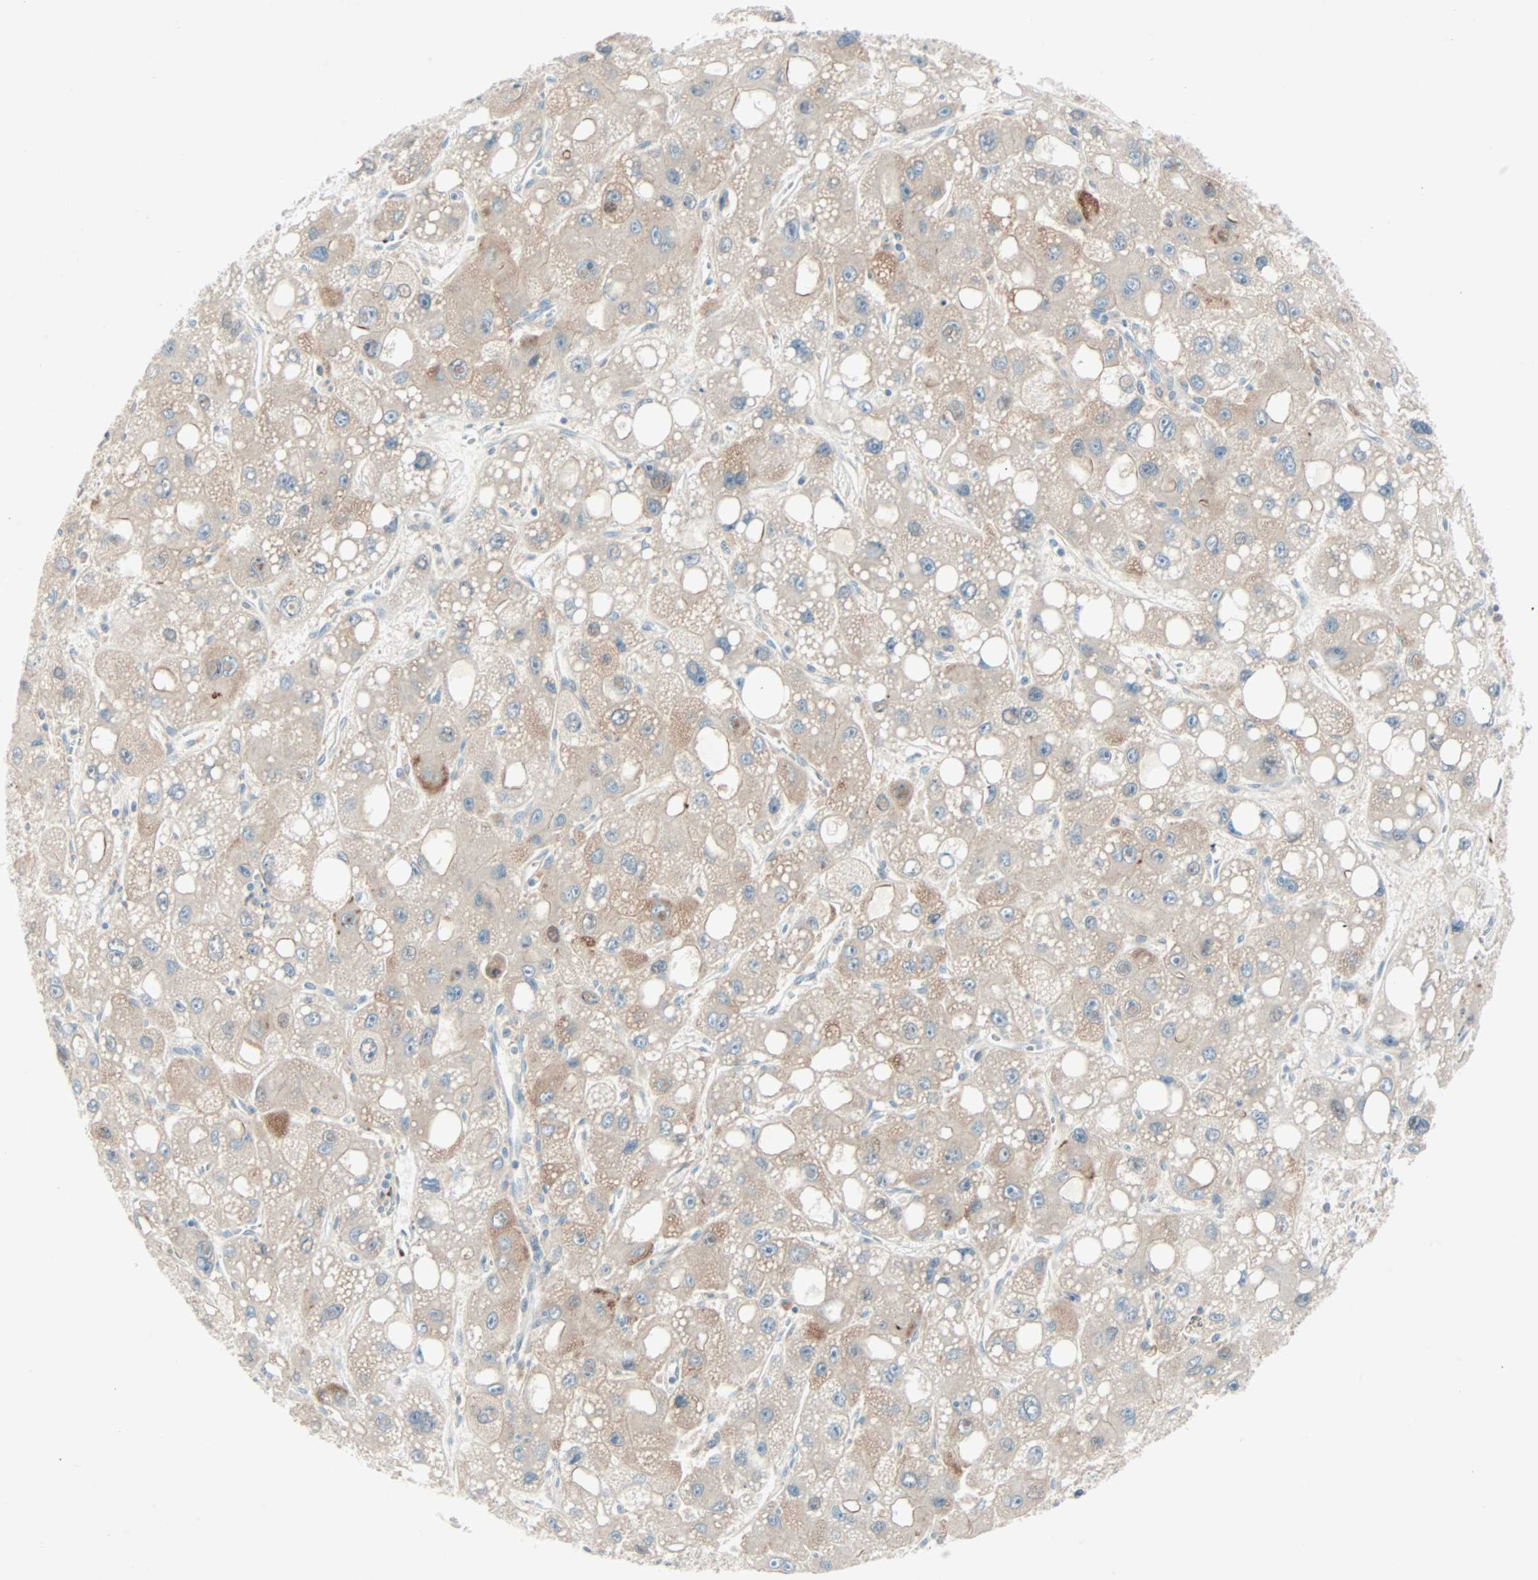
{"staining": {"intensity": "moderate", "quantity": "25%-75%", "location": "cytoplasmic/membranous"}, "tissue": "liver cancer", "cell_type": "Tumor cells", "image_type": "cancer", "snomed": [{"axis": "morphology", "description": "Carcinoma, Hepatocellular, NOS"}, {"axis": "topography", "description": "Liver"}], "caption": "A brown stain highlights moderate cytoplasmic/membranous positivity of a protein in liver cancer tumor cells.", "gene": "SMIM8", "patient": {"sex": "male", "age": 55}}